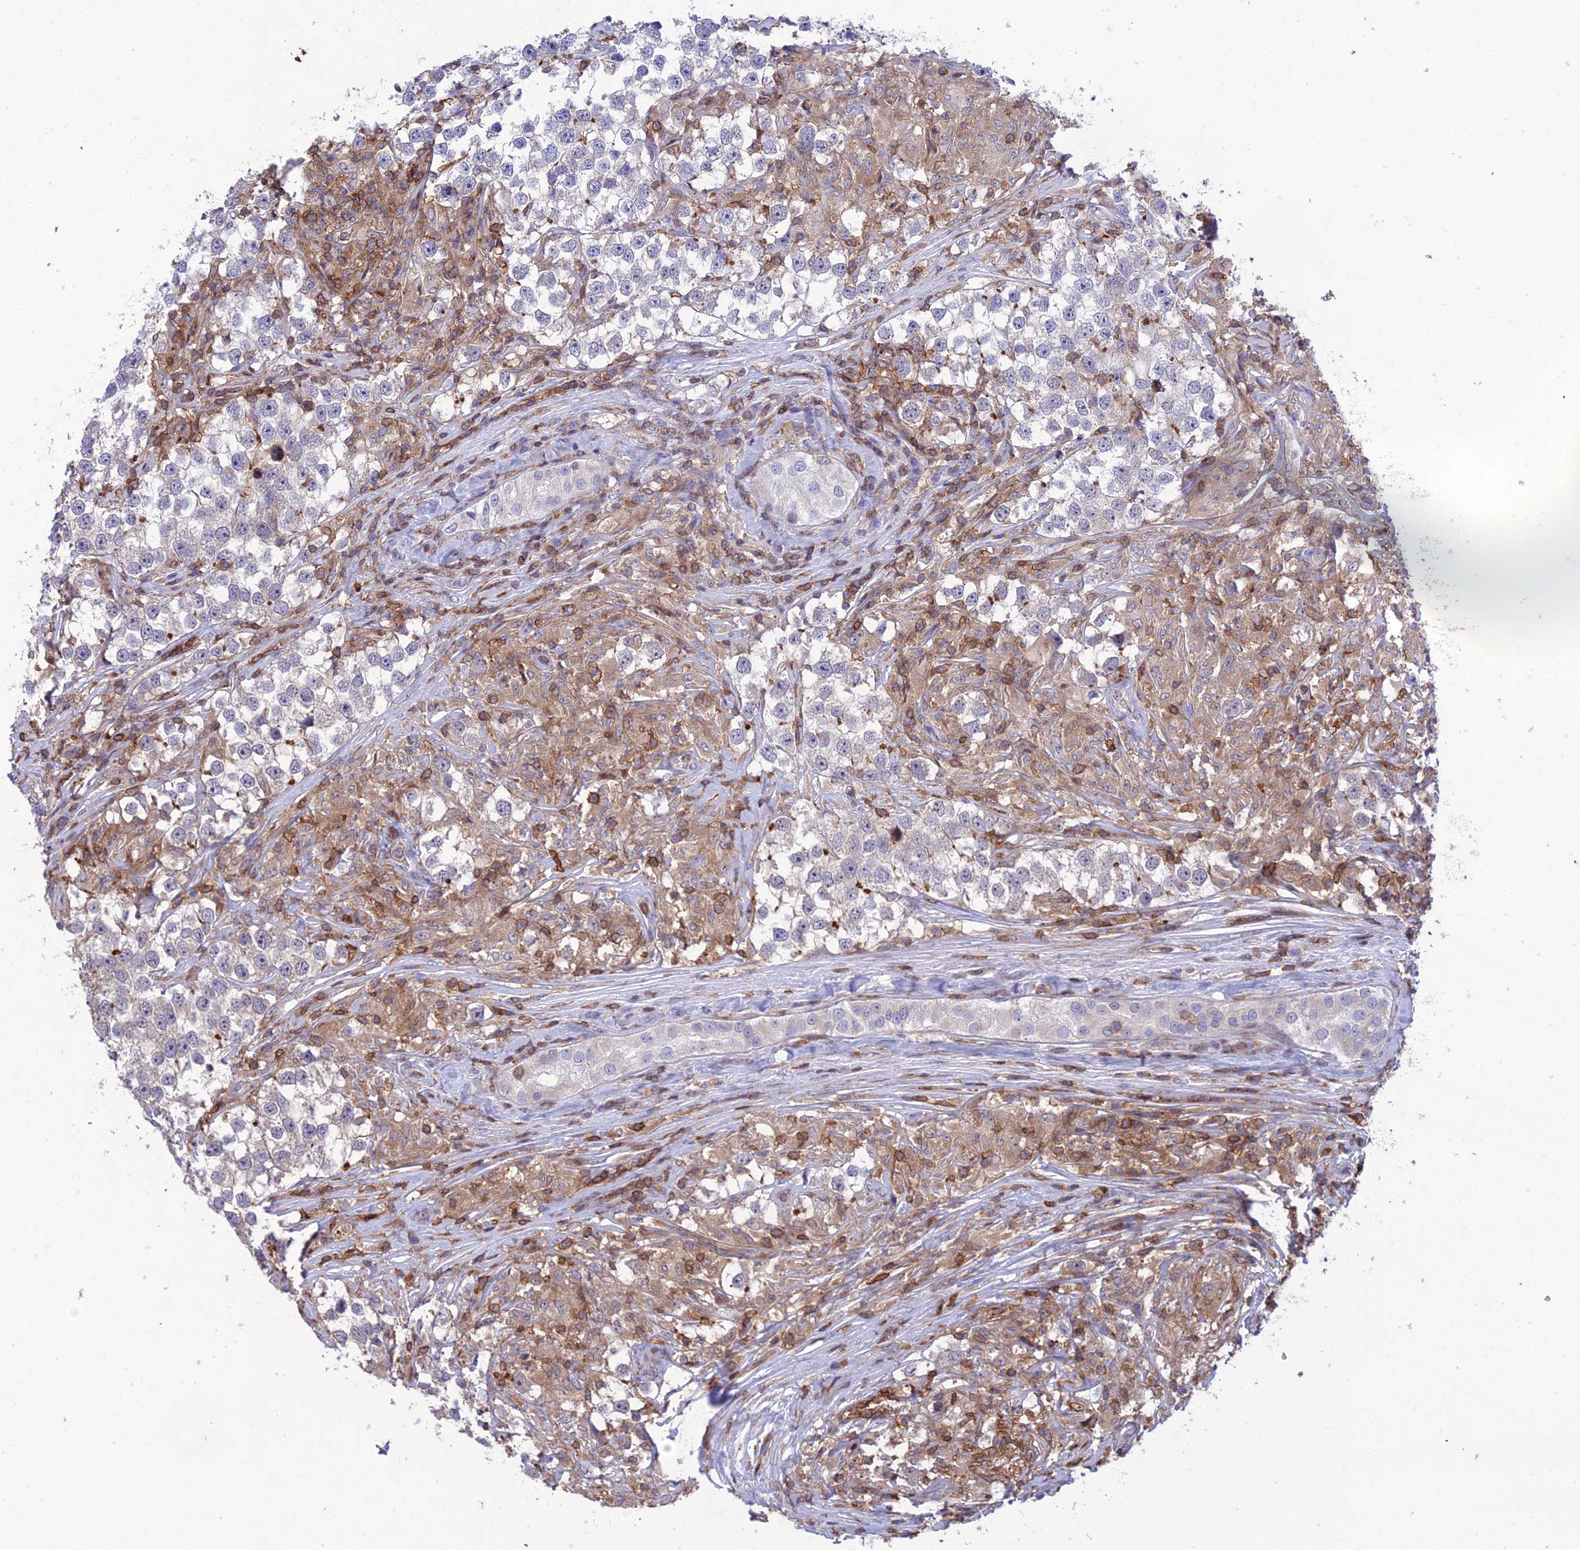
{"staining": {"intensity": "negative", "quantity": "none", "location": "none"}, "tissue": "testis cancer", "cell_type": "Tumor cells", "image_type": "cancer", "snomed": [{"axis": "morphology", "description": "Seminoma, NOS"}, {"axis": "topography", "description": "Testis"}], "caption": "Tumor cells are negative for brown protein staining in testis cancer.", "gene": "FAM76A", "patient": {"sex": "male", "age": 46}}